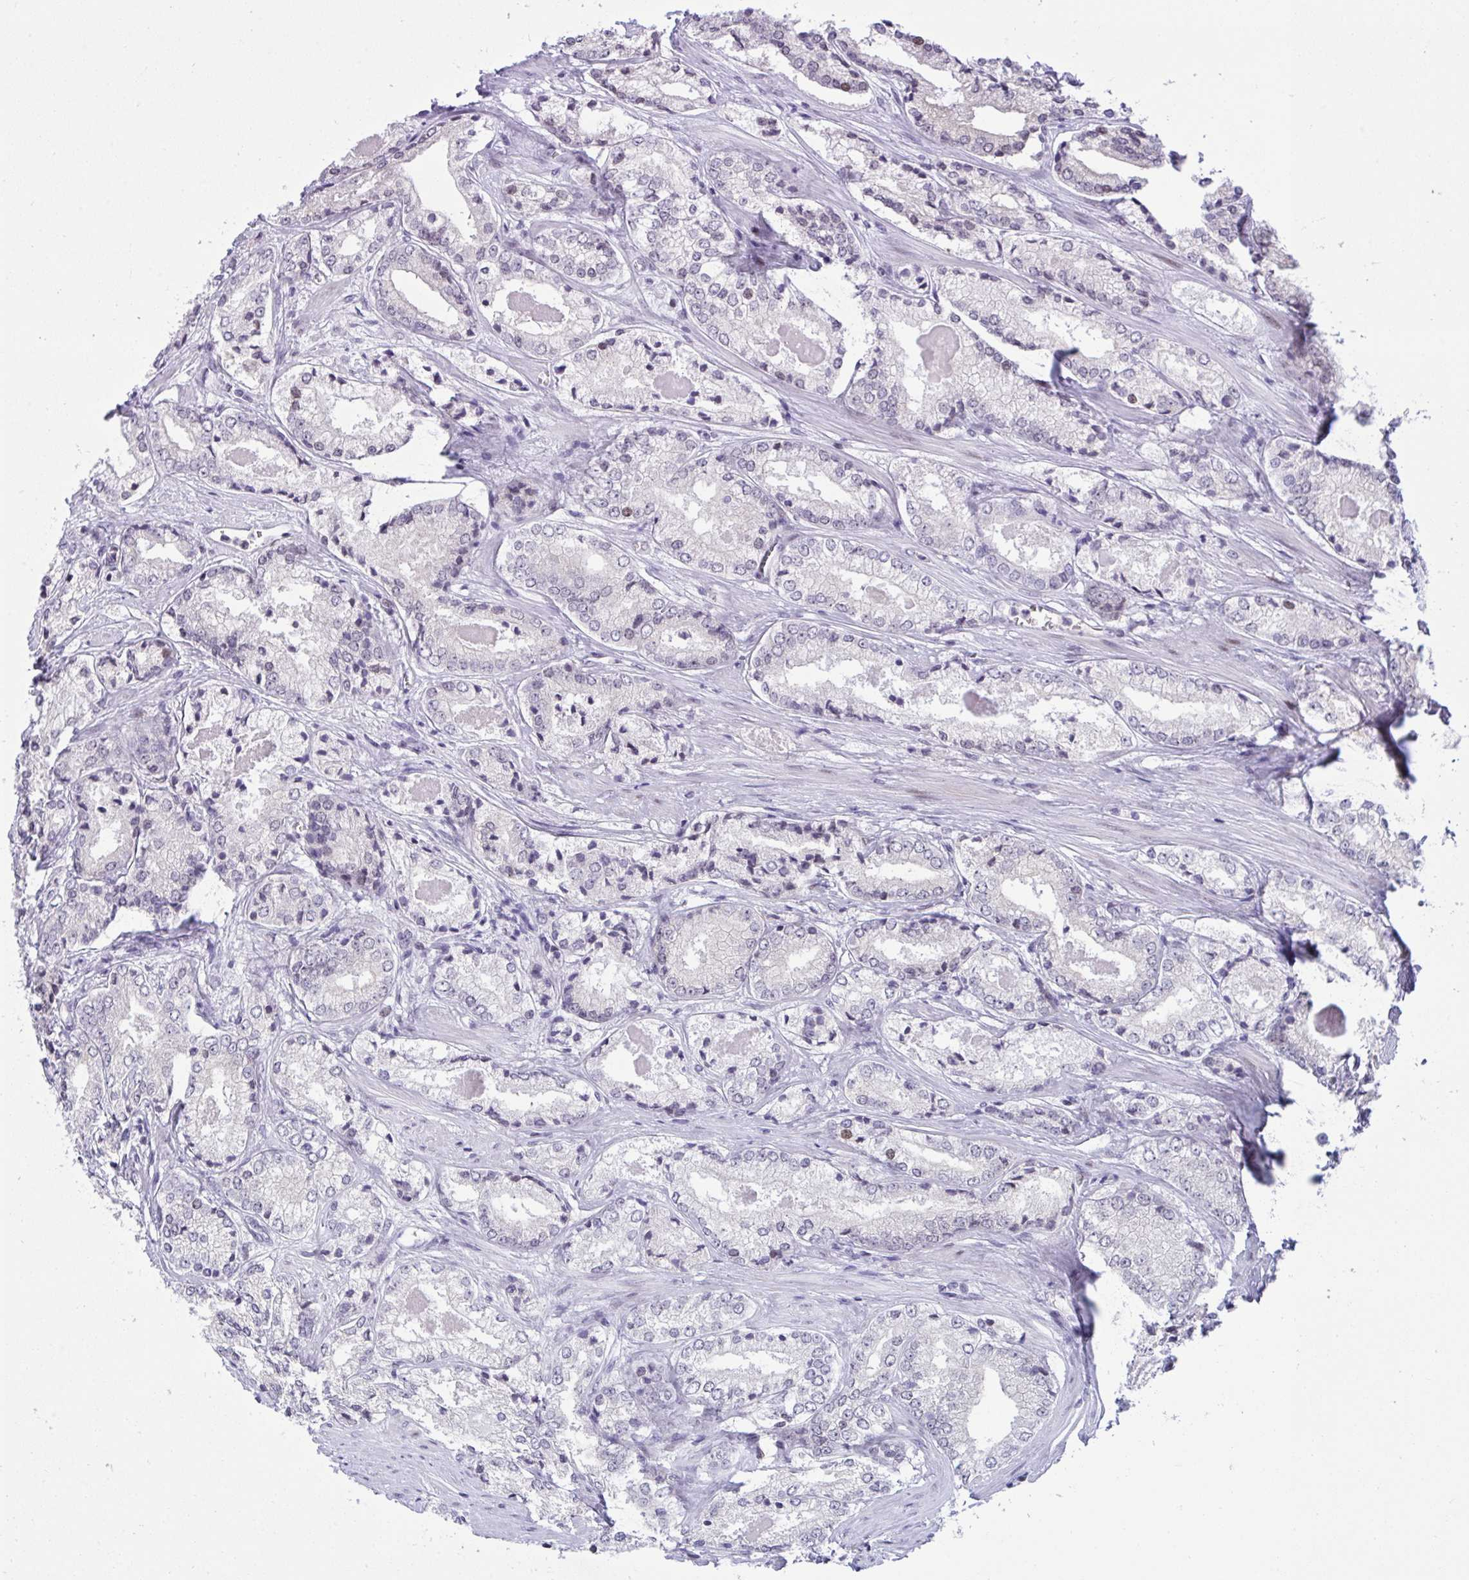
{"staining": {"intensity": "negative", "quantity": "none", "location": "none"}, "tissue": "prostate cancer", "cell_type": "Tumor cells", "image_type": "cancer", "snomed": [{"axis": "morphology", "description": "Adenocarcinoma, NOS"}, {"axis": "morphology", "description": "Adenocarcinoma, Low grade"}, {"axis": "topography", "description": "Prostate"}], "caption": "Immunohistochemistry micrograph of neoplastic tissue: prostate cancer stained with DAB (3,3'-diaminobenzidine) reveals no significant protein expression in tumor cells. (Immunohistochemistry (ihc), brightfield microscopy, high magnification).", "gene": "ZFHX3", "patient": {"sex": "male", "age": 68}}